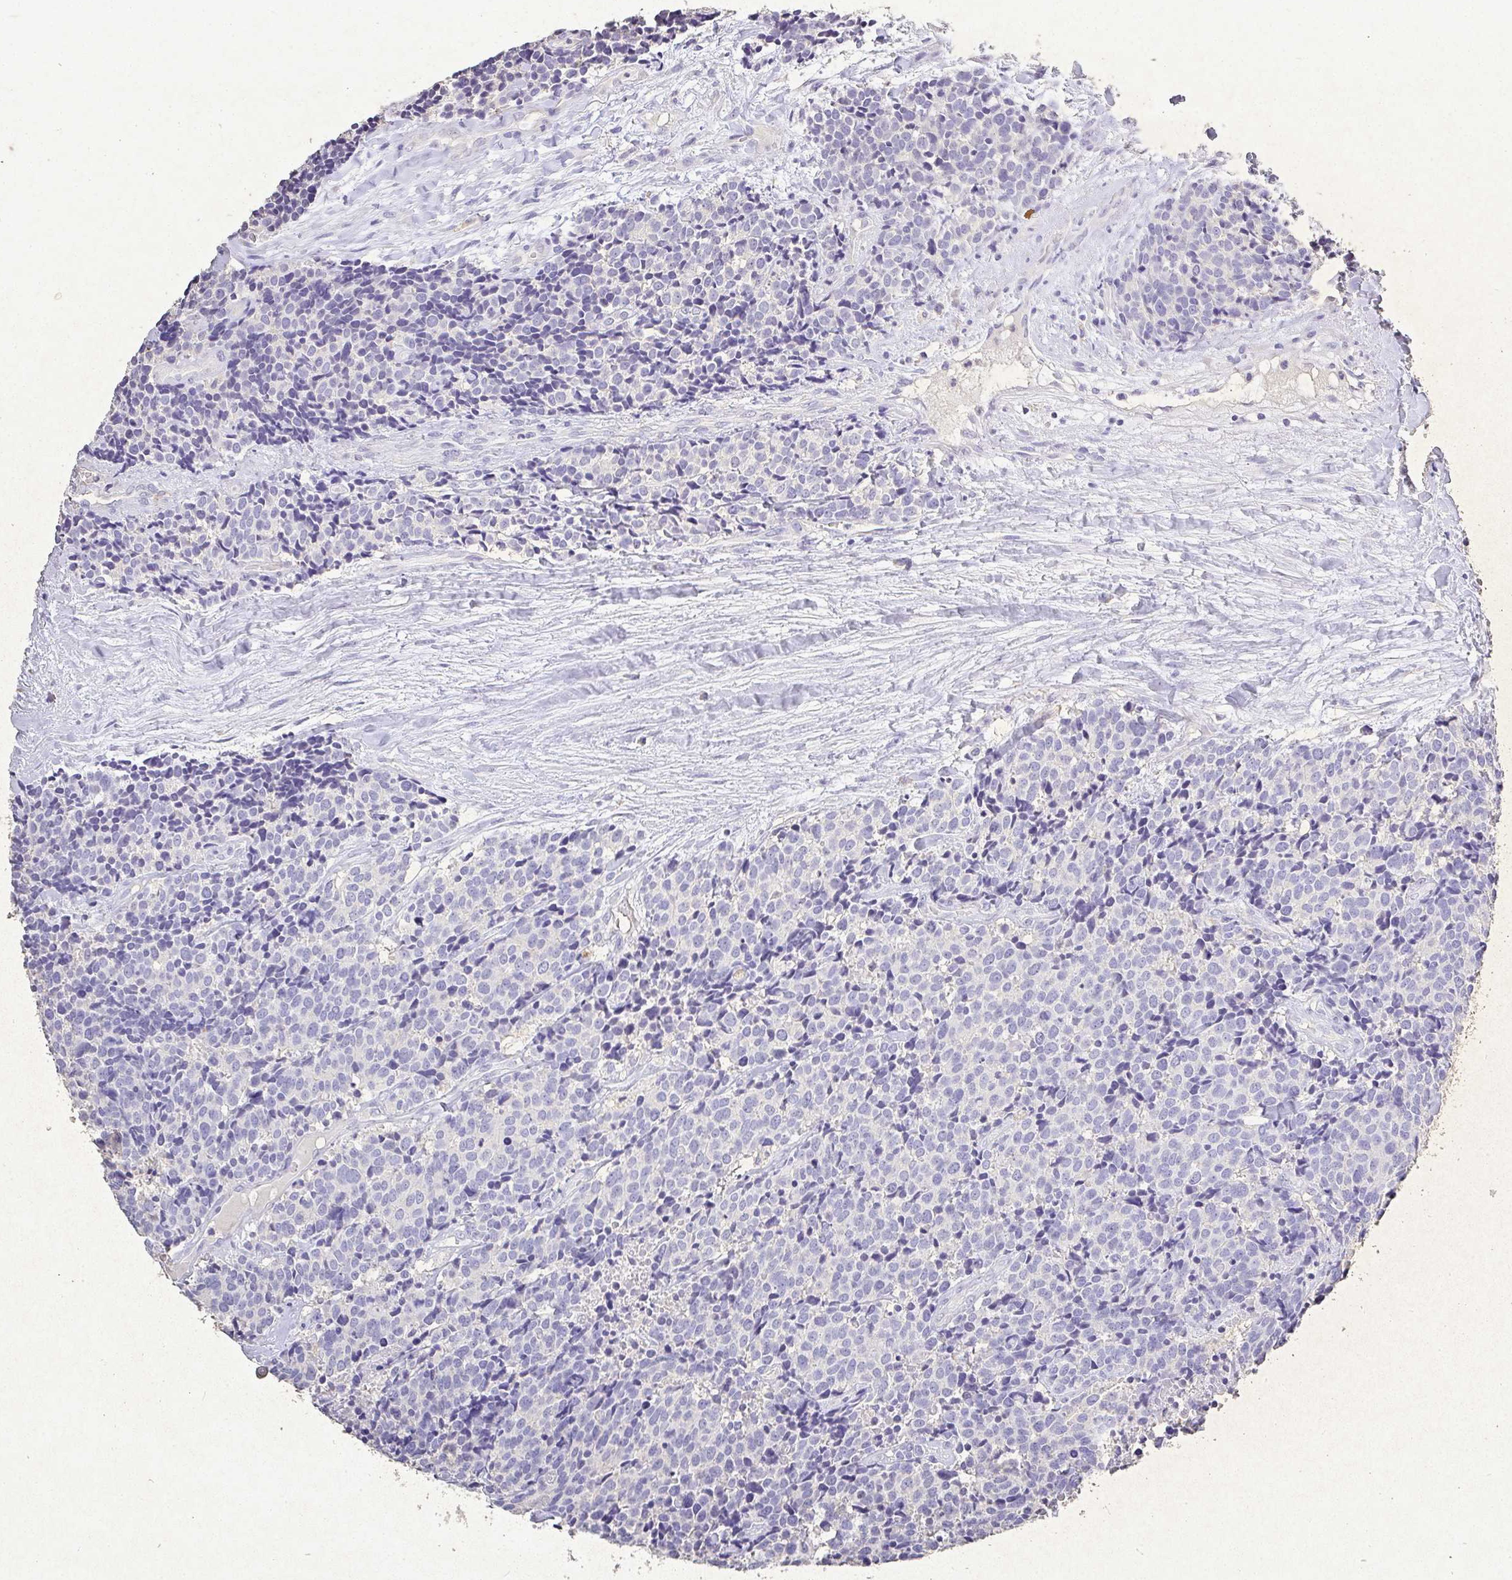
{"staining": {"intensity": "negative", "quantity": "none", "location": "none"}, "tissue": "carcinoid", "cell_type": "Tumor cells", "image_type": "cancer", "snomed": [{"axis": "morphology", "description": "Carcinoid, malignant, NOS"}, {"axis": "topography", "description": "Skin"}], "caption": "This is a micrograph of immunohistochemistry staining of carcinoid, which shows no positivity in tumor cells.", "gene": "RPS2", "patient": {"sex": "female", "age": 79}}